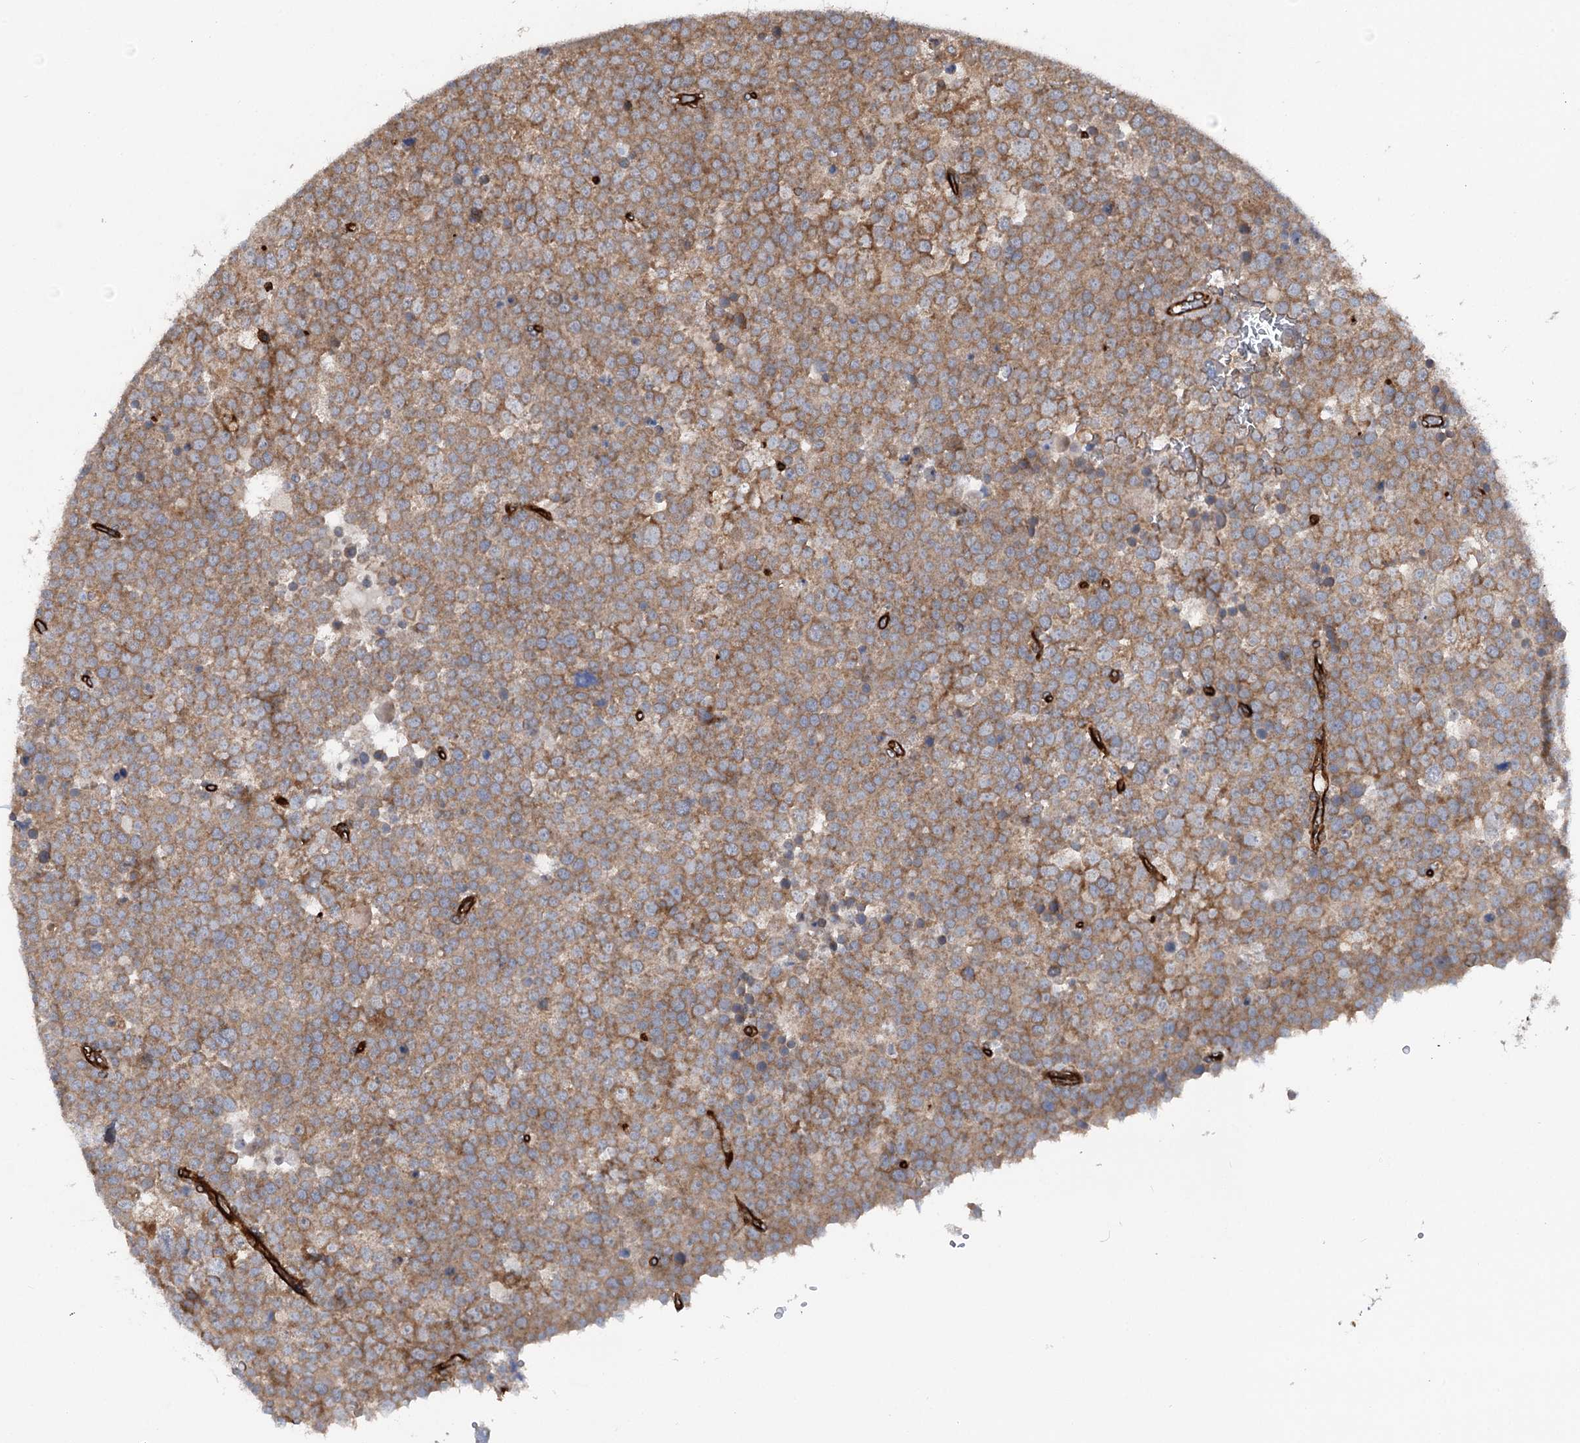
{"staining": {"intensity": "moderate", "quantity": ">75%", "location": "cytoplasmic/membranous"}, "tissue": "testis cancer", "cell_type": "Tumor cells", "image_type": "cancer", "snomed": [{"axis": "morphology", "description": "Seminoma, NOS"}, {"axis": "topography", "description": "Testis"}], "caption": "Protein positivity by immunohistochemistry (IHC) reveals moderate cytoplasmic/membranous positivity in about >75% of tumor cells in testis cancer (seminoma). (Stains: DAB in brown, nuclei in blue, Microscopy: brightfield microscopy at high magnification).", "gene": "MTPAP", "patient": {"sex": "male", "age": 71}}